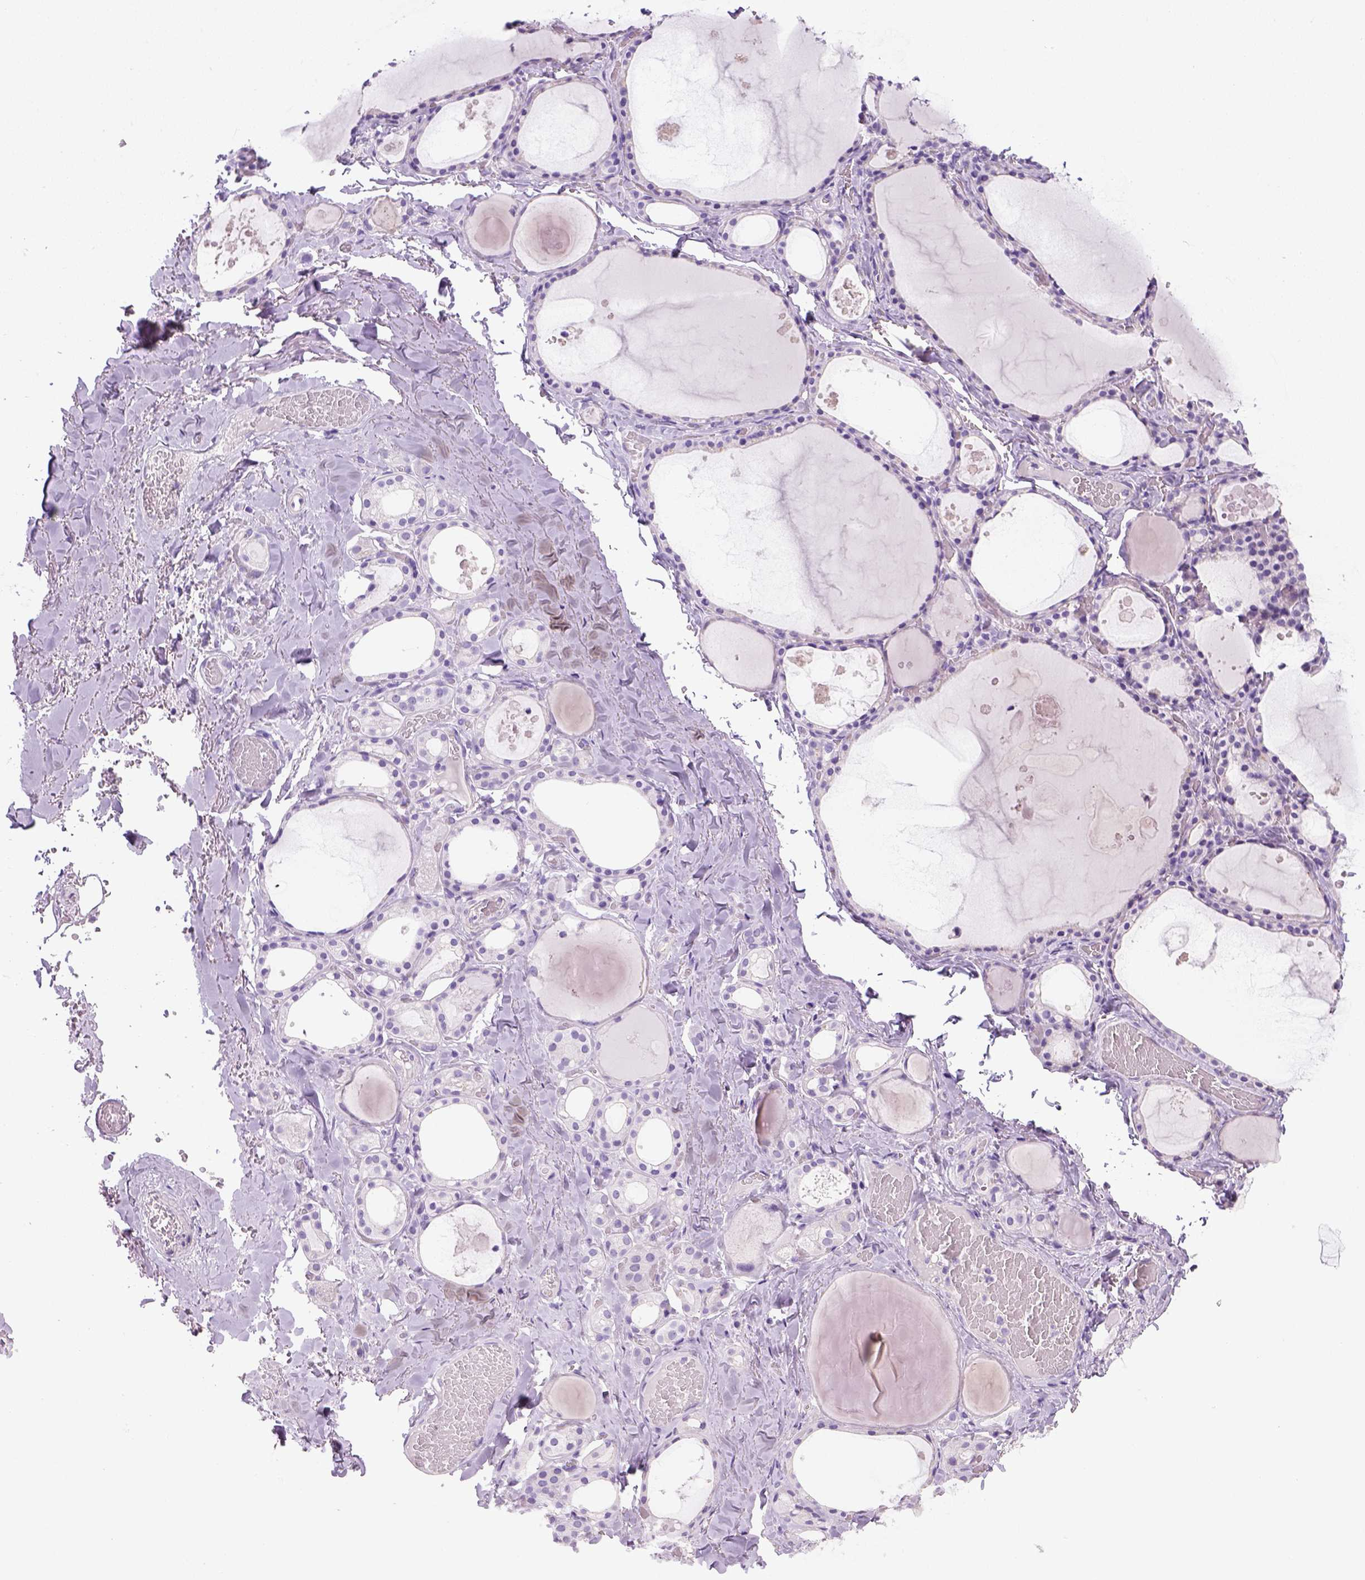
{"staining": {"intensity": "negative", "quantity": "none", "location": "none"}, "tissue": "thyroid gland", "cell_type": "Glandular cells", "image_type": "normal", "snomed": [{"axis": "morphology", "description": "Normal tissue, NOS"}, {"axis": "topography", "description": "Thyroid gland"}], "caption": "A high-resolution image shows immunohistochemistry staining of unremarkable thyroid gland, which shows no significant positivity in glandular cells. (IHC, brightfield microscopy, high magnification).", "gene": "KRT71", "patient": {"sex": "male", "age": 56}}